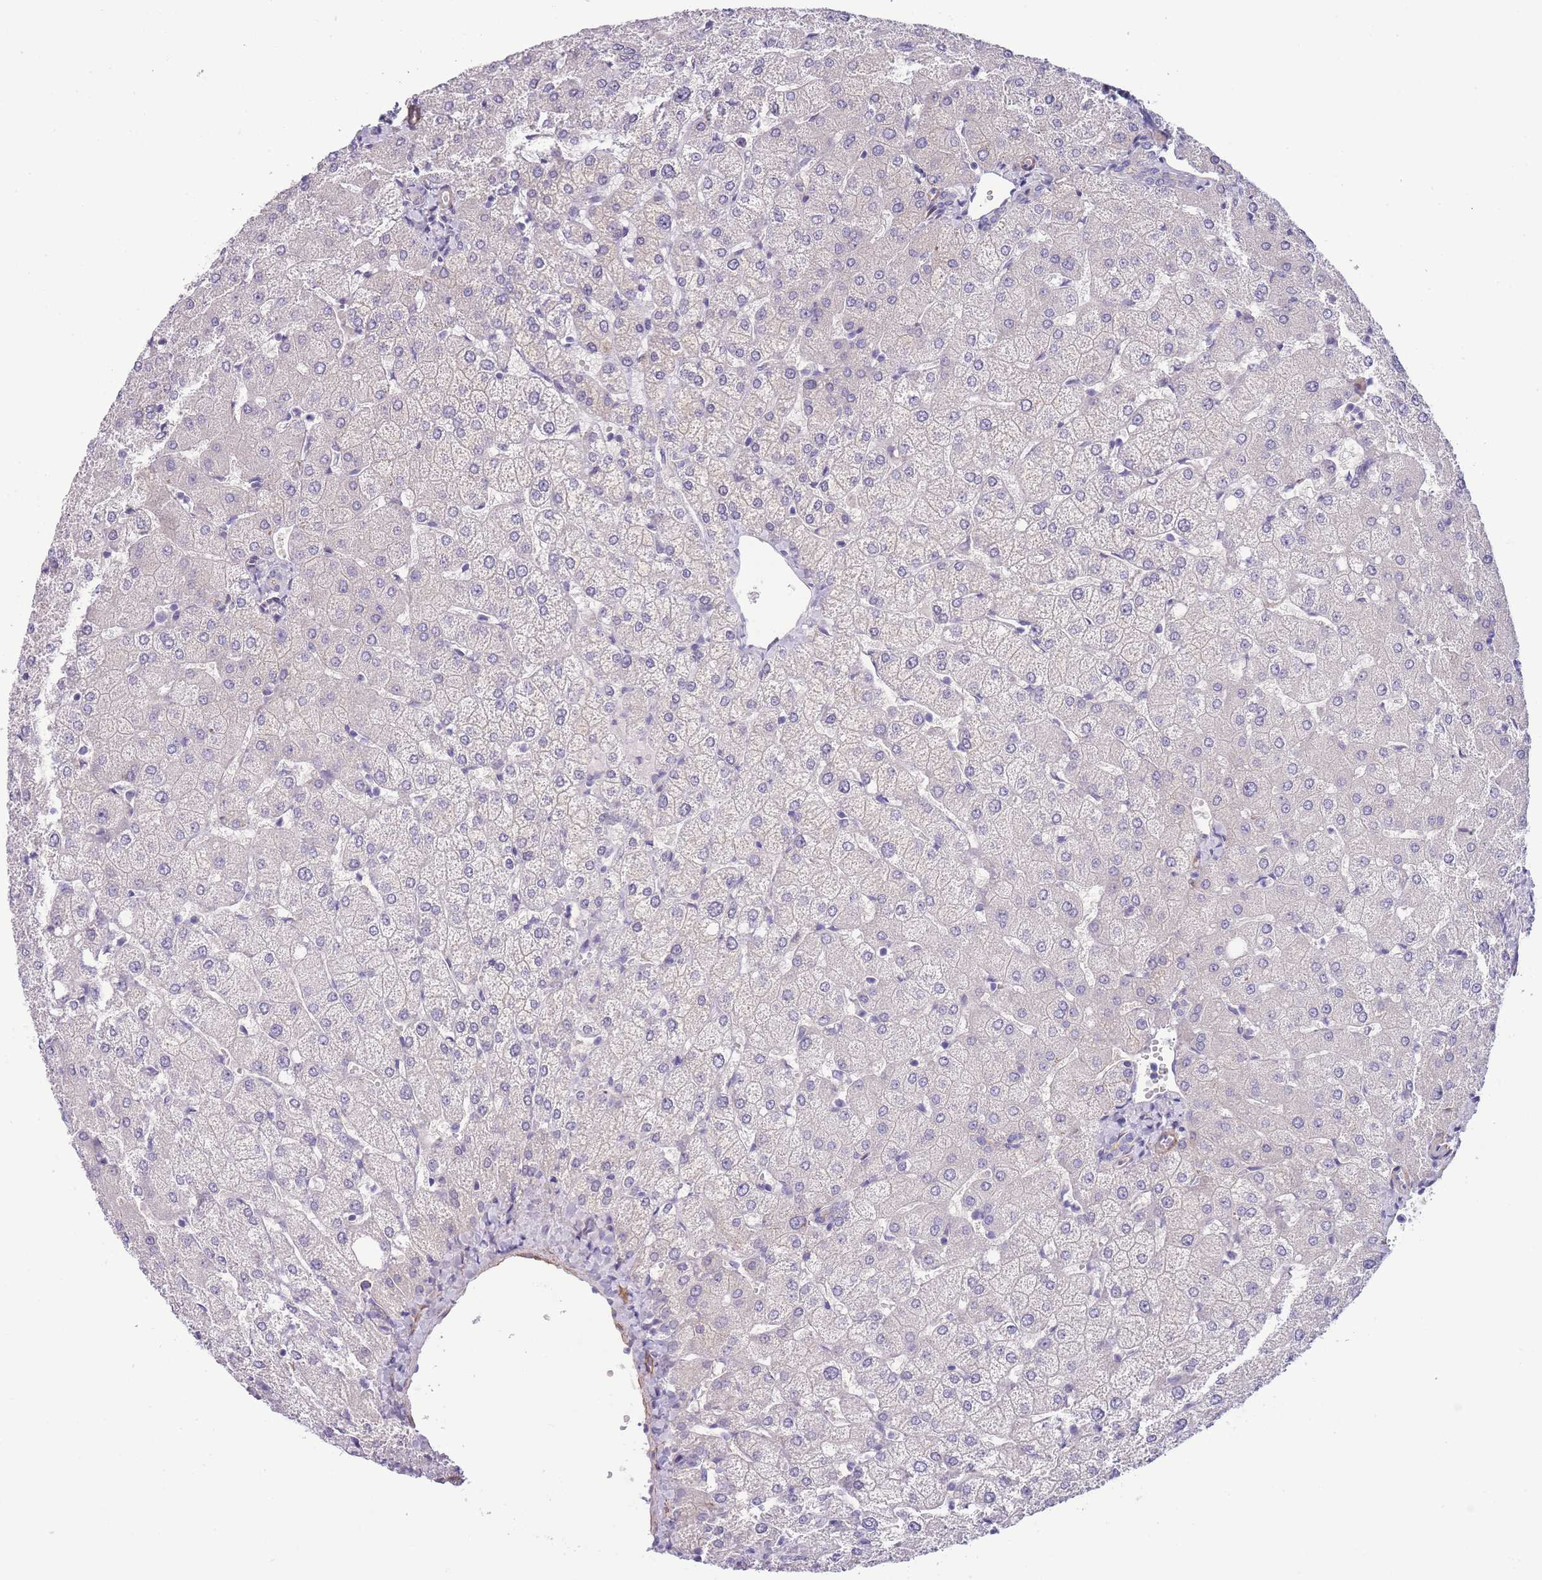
{"staining": {"intensity": "negative", "quantity": "none", "location": "none"}, "tissue": "liver", "cell_type": "Cholangiocytes", "image_type": "normal", "snomed": [{"axis": "morphology", "description": "Normal tissue, NOS"}, {"axis": "topography", "description": "Liver"}], "caption": "DAB immunohistochemical staining of normal liver demonstrates no significant positivity in cholangiocytes.", "gene": "FAM124A", "patient": {"sex": "female", "age": 54}}